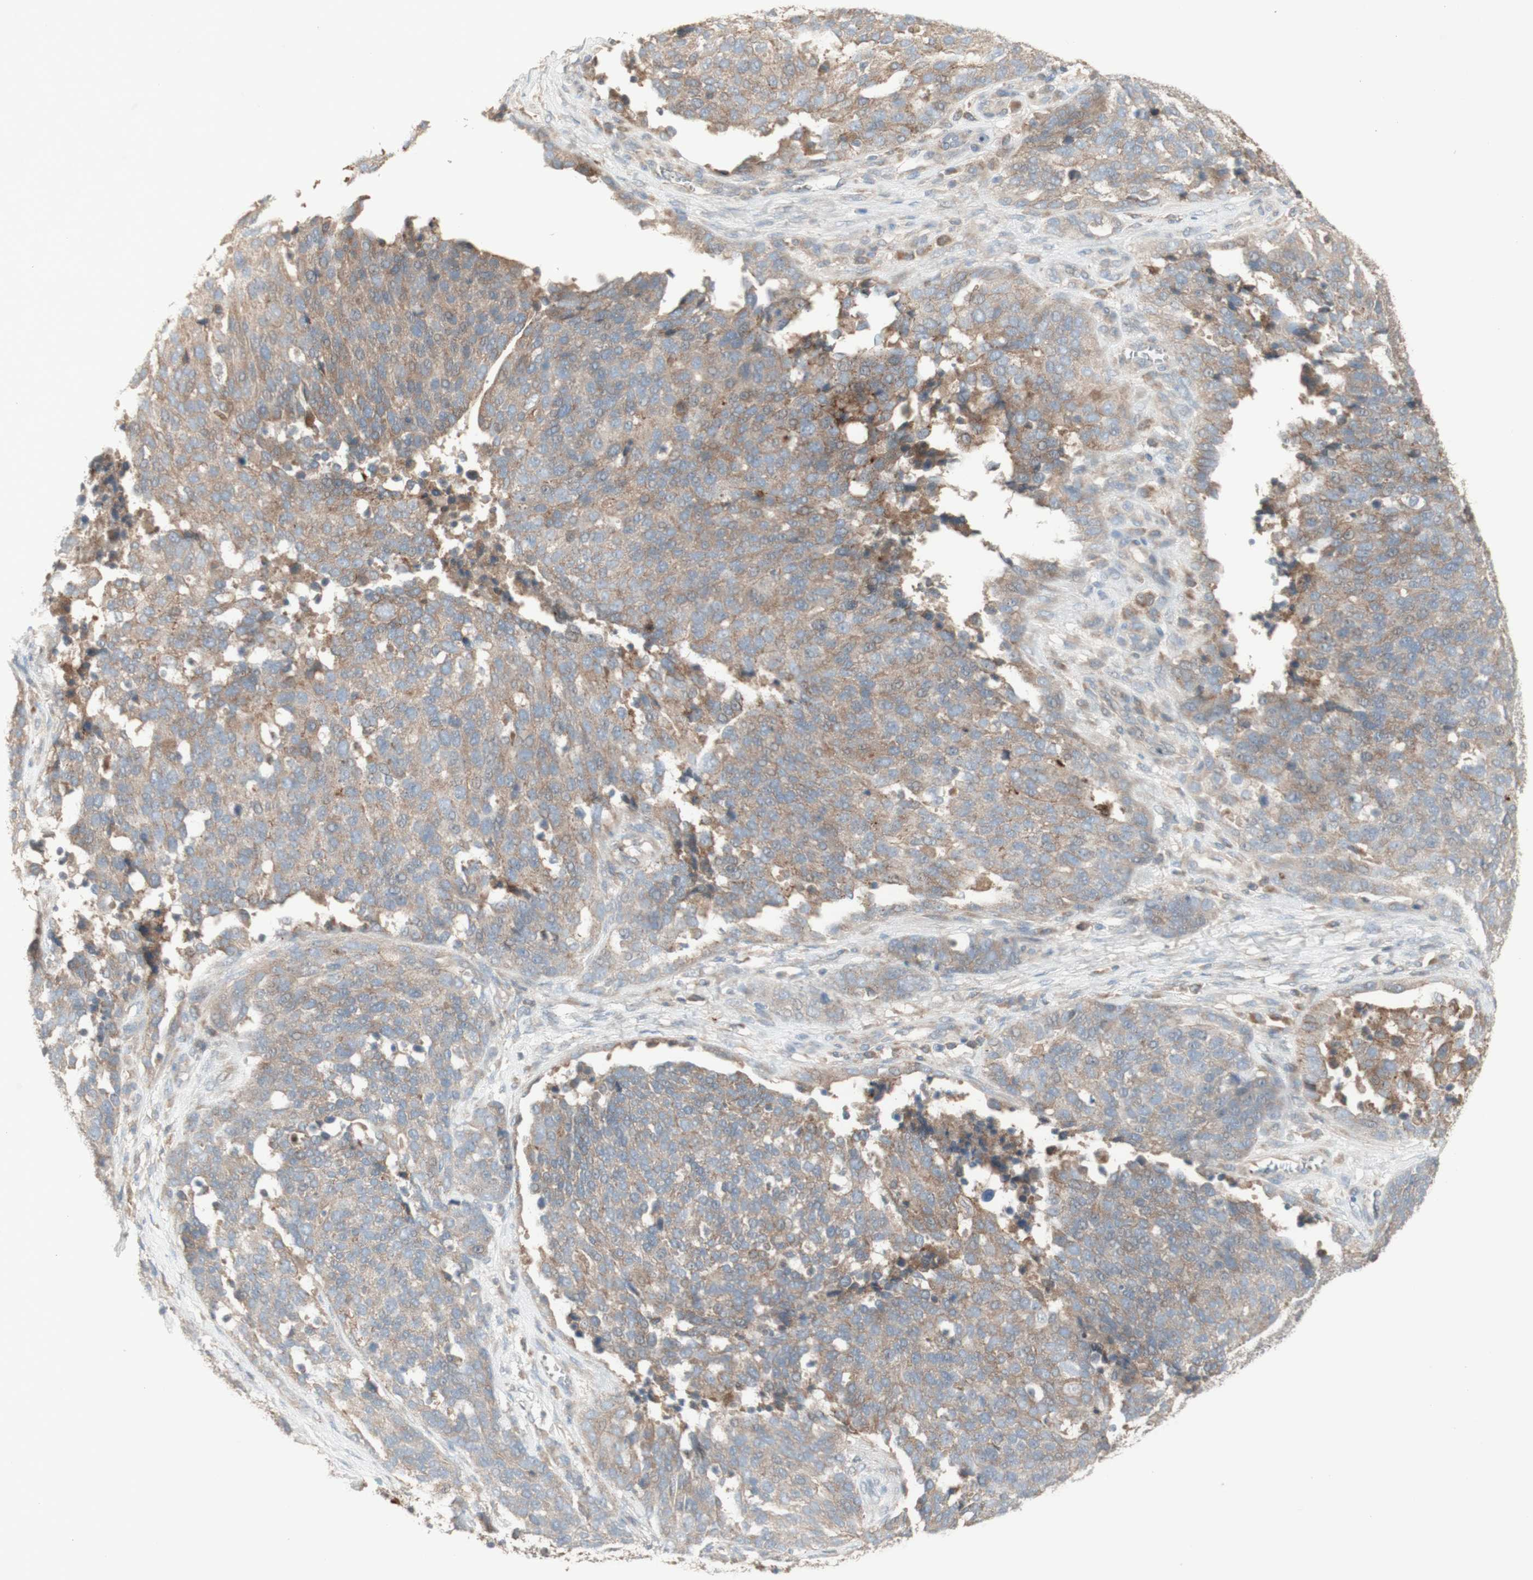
{"staining": {"intensity": "weak", "quantity": ">75%", "location": "cytoplasmic/membranous"}, "tissue": "ovarian cancer", "cell_type": "Tumor cells", "image_type": "cancer", "snomed": [{"axis": "morphology", "description": "Cystadenocarcinoma, serous, NOS"}, {"axis": "topography", "description": "Ovary"}], "caption": "Human ovarian cancer stained for a protein (brown) exhibits weak cytoplasmic/membranous positive staining in approximately >75% of tumor cells.", "gene": "PTGER4", "patient": {"sex": "female", "age": 44}}